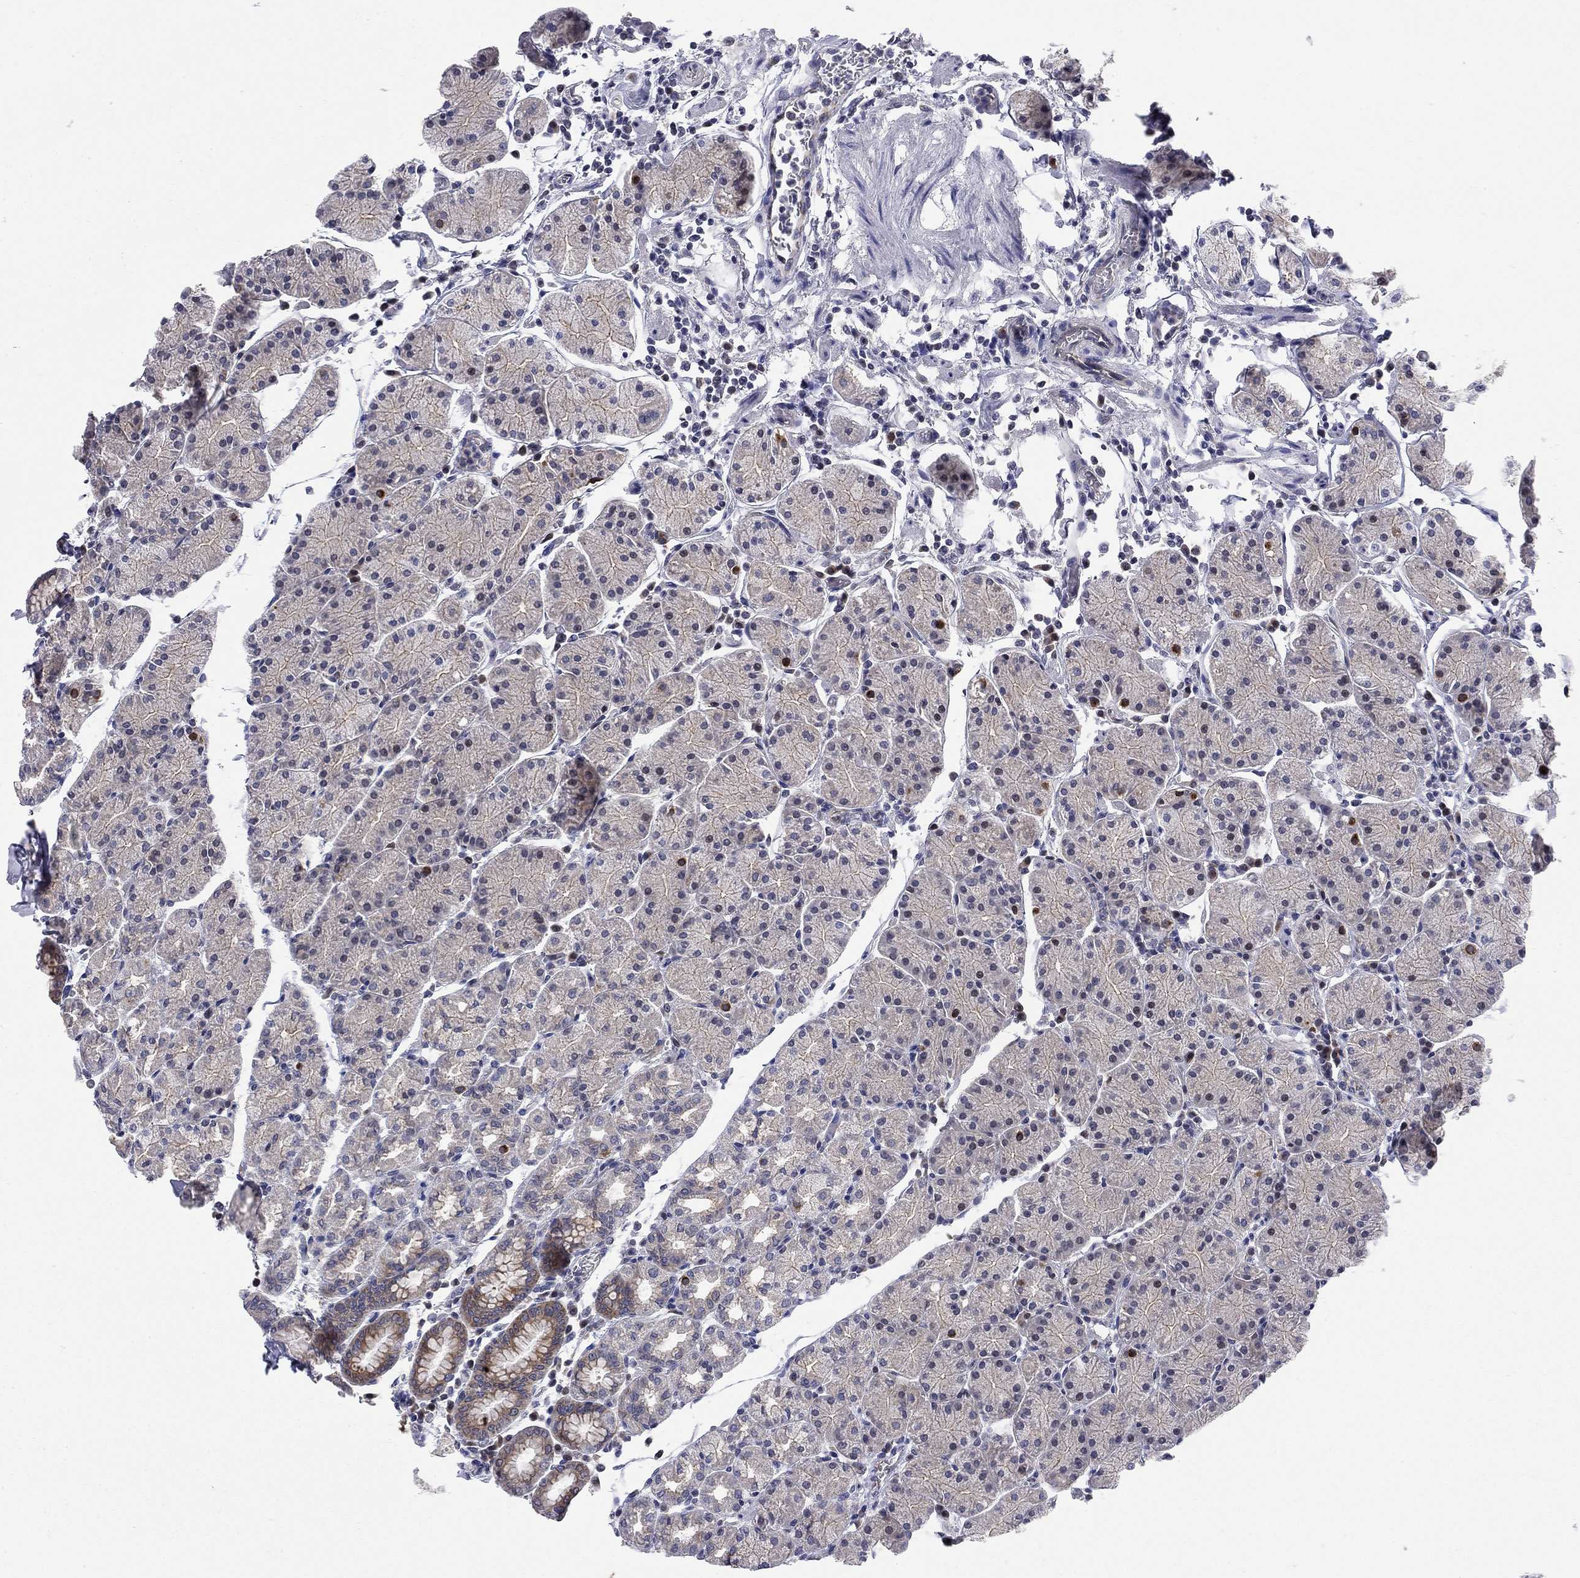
{"staining": {"intensity": "weak", "quantity": "<25%", "location": "cytoplasmic/membranous"}, "tissue": "stomach", "cell_type": "Glandular cells", "image_type": "normal", "snomed": [{"axis": "morphology", "description": "Normal tissue, NOS"}, {"axis": "topography", "description": "Stomach"}], "caption": "DAB immunohistochemical staining of benign human stomach shows no significant staining in glandular cells. Nuclei are stained in blue.", "gene": "ENSG00000255639", "patient": {"sex": "male", "age": 54}}